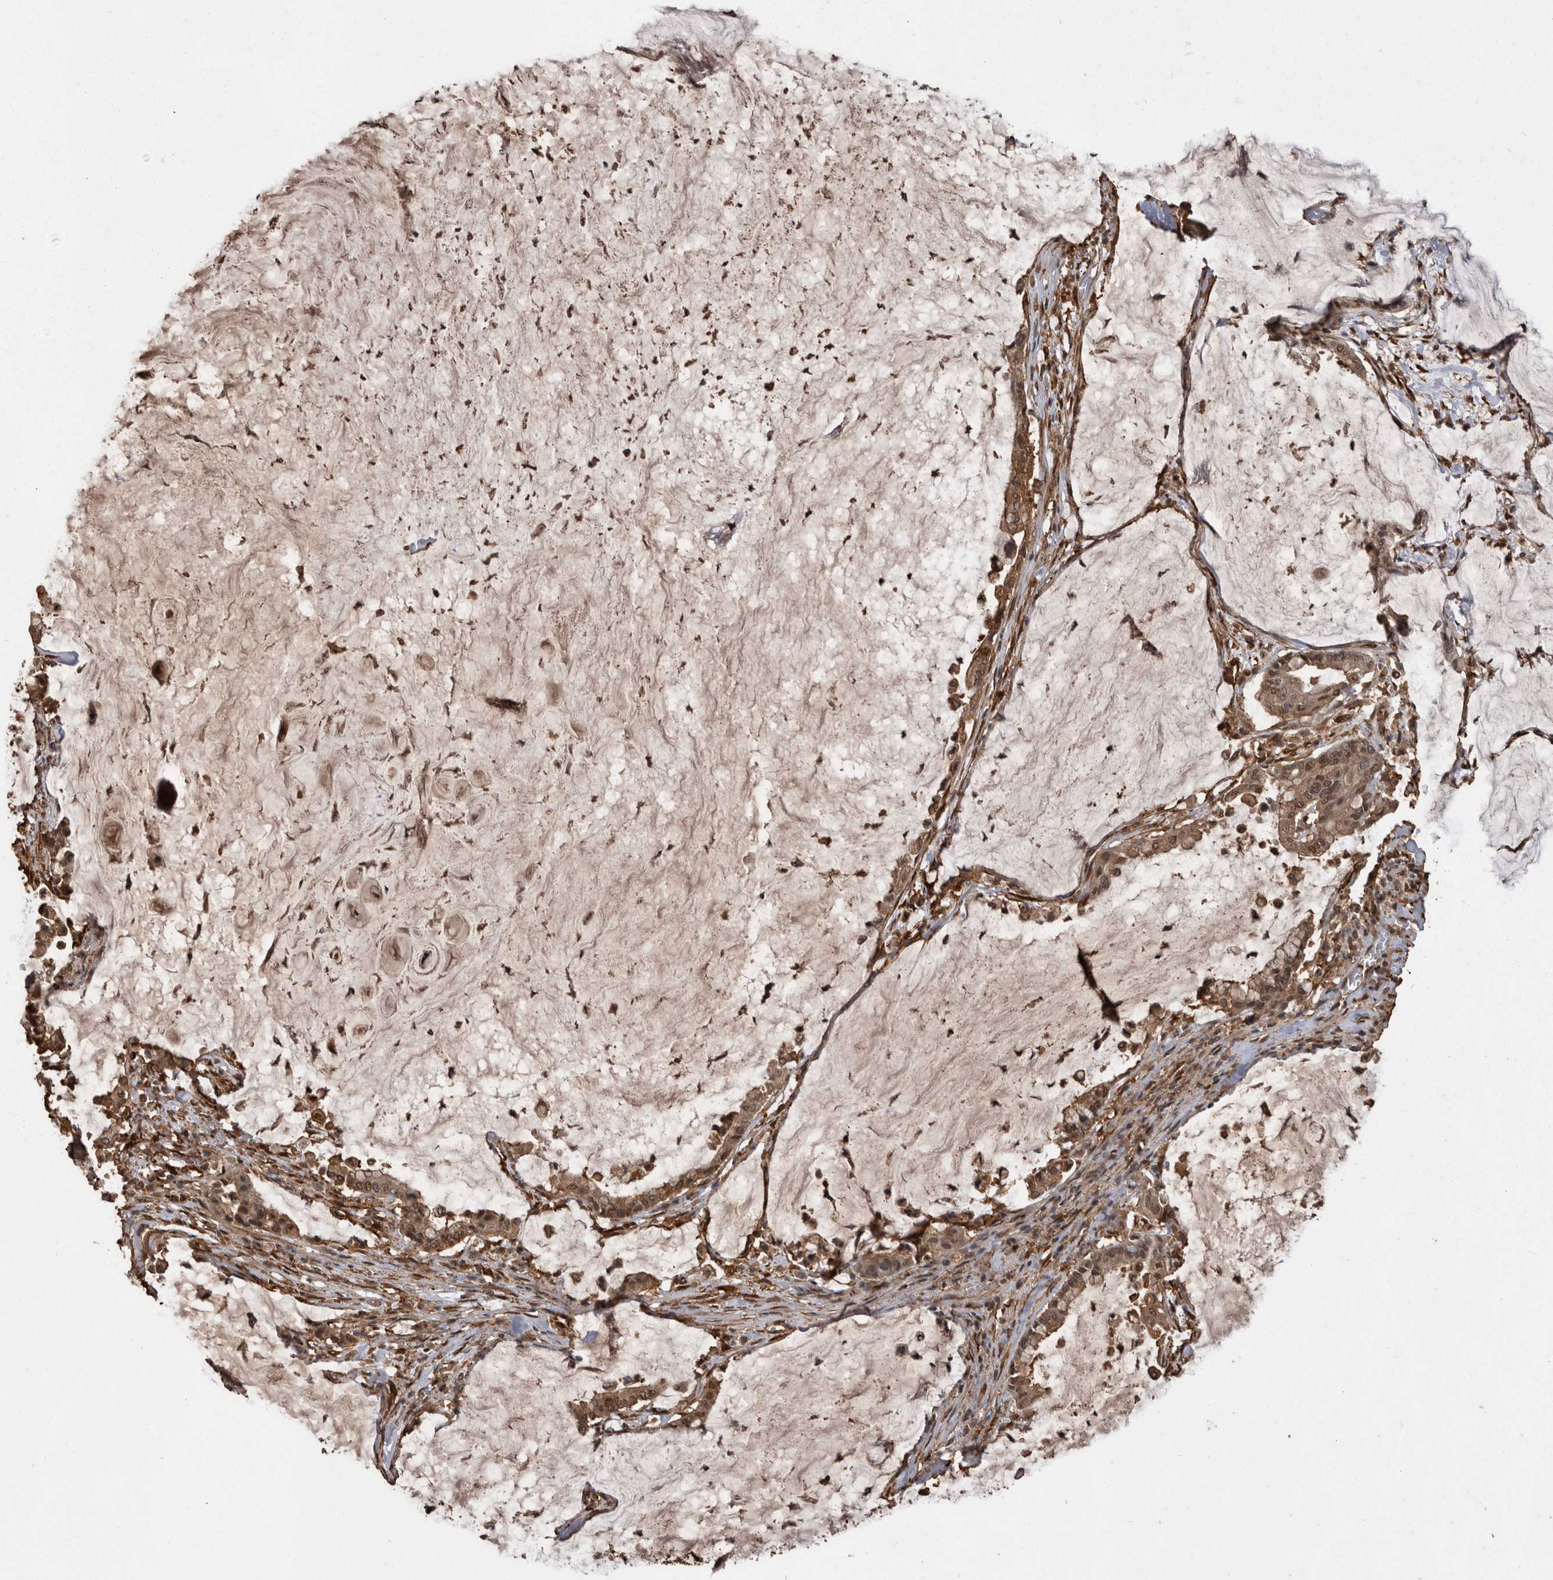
{"staining": {"intensity": "moderate", "quantity": ">75%", "location": "cytoplasmic/membranous,nuclear"}, "tissue": "pancreatic cancer", "cell_type": "Tumor cells", "image_type": "cancer", "snomed": [{"axis": "morphology", "description": "Adenocarcinoma, NOS"}, {"axis": "topography", "description": "Pancreas"}], "caption": "Protein staining reveals moderate cytoplasmic/membranous and nuclear positivity in approximately >75% of tumor cells in adenocarcinoma (pancreatic).", "gene": "LXN", "patient": {"sex": "male", "age": 41}}